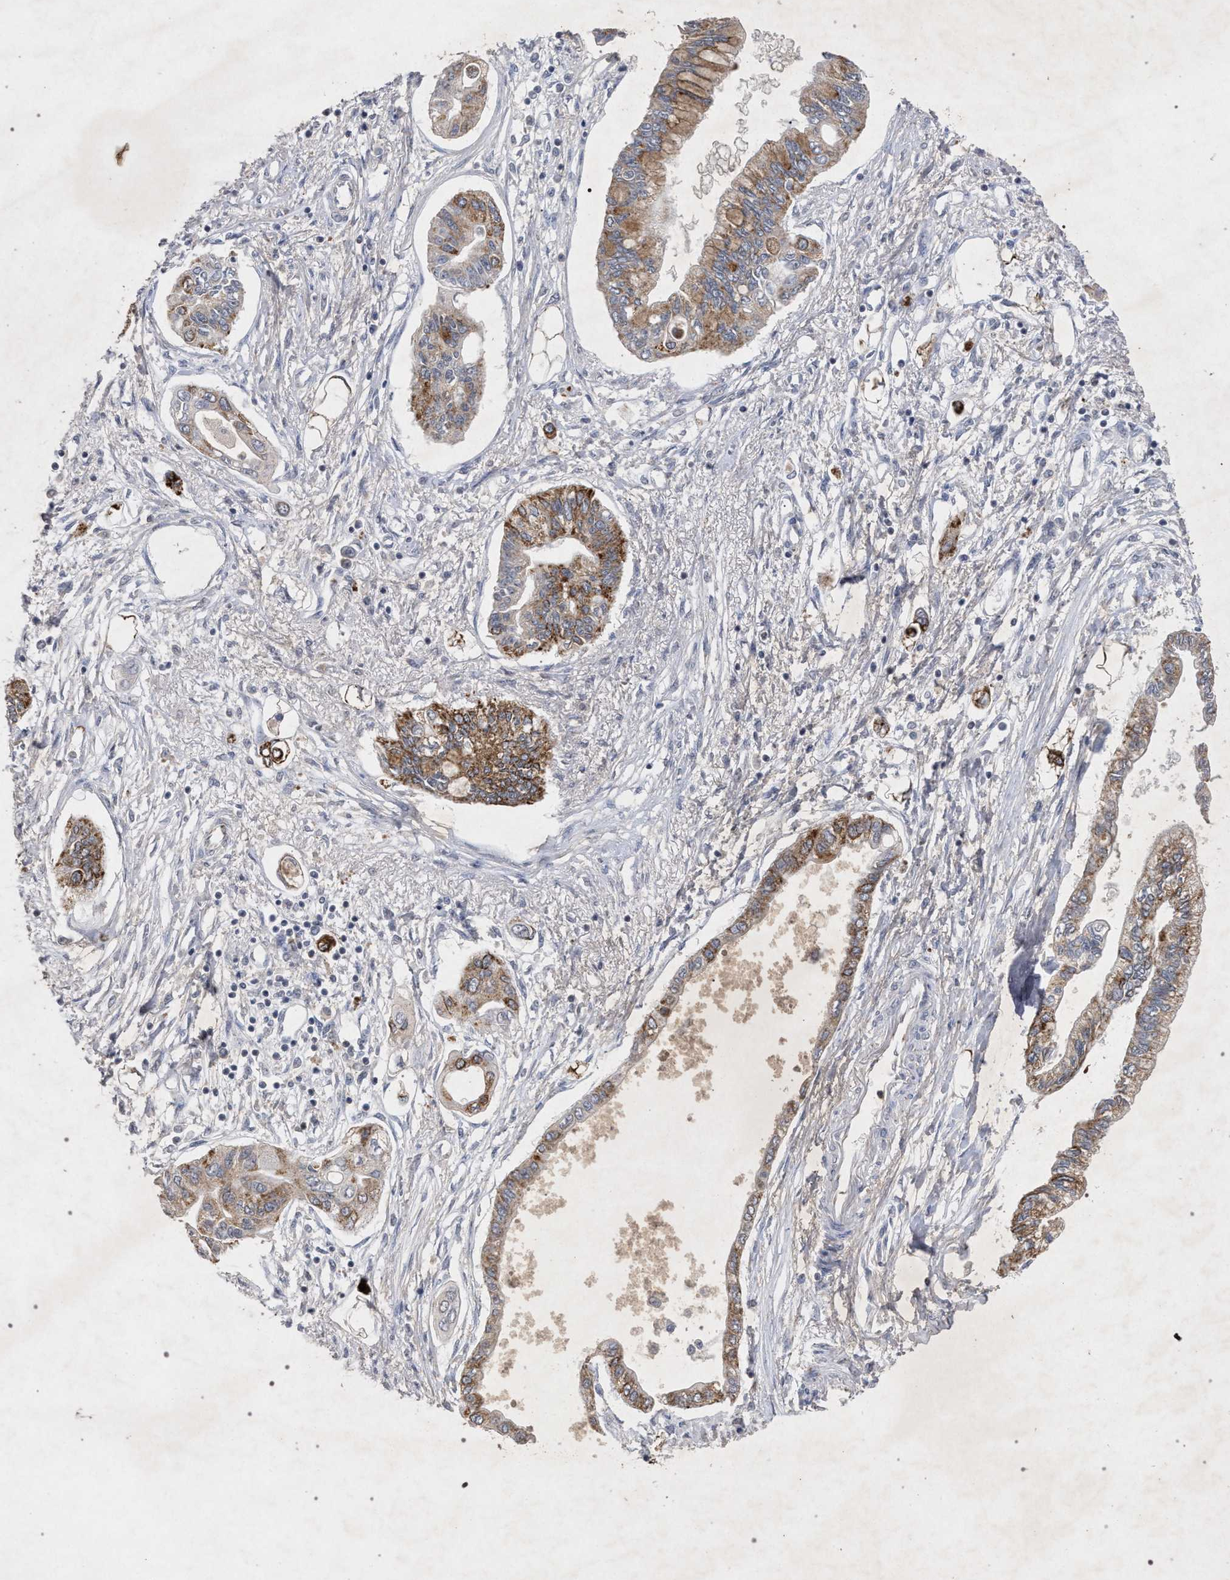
{"staining": {"intensity": "strong", "quantity": ">75%", "location": "cytoplasmic/membranous"}, "tissue": "pancreatic cancer", "cell_type": "Tumor cells", "image_type": "cancer", "snomed": [{"axis": "morphology", "description": "Adenocarcinoma, NOS"}, {"axis": "topography", "description": "Pancreas"}], "caption": "Pancreatic cancer (adenocarcinoma) stained with DAB (3,3'-diaminobenzidine) IHC reveals high levels of strong cytoplasmic/membranous staining in about >75% of tumor cells.", "gene": "PKD2L1", "patient": {"sex": "female", "age": 77}}